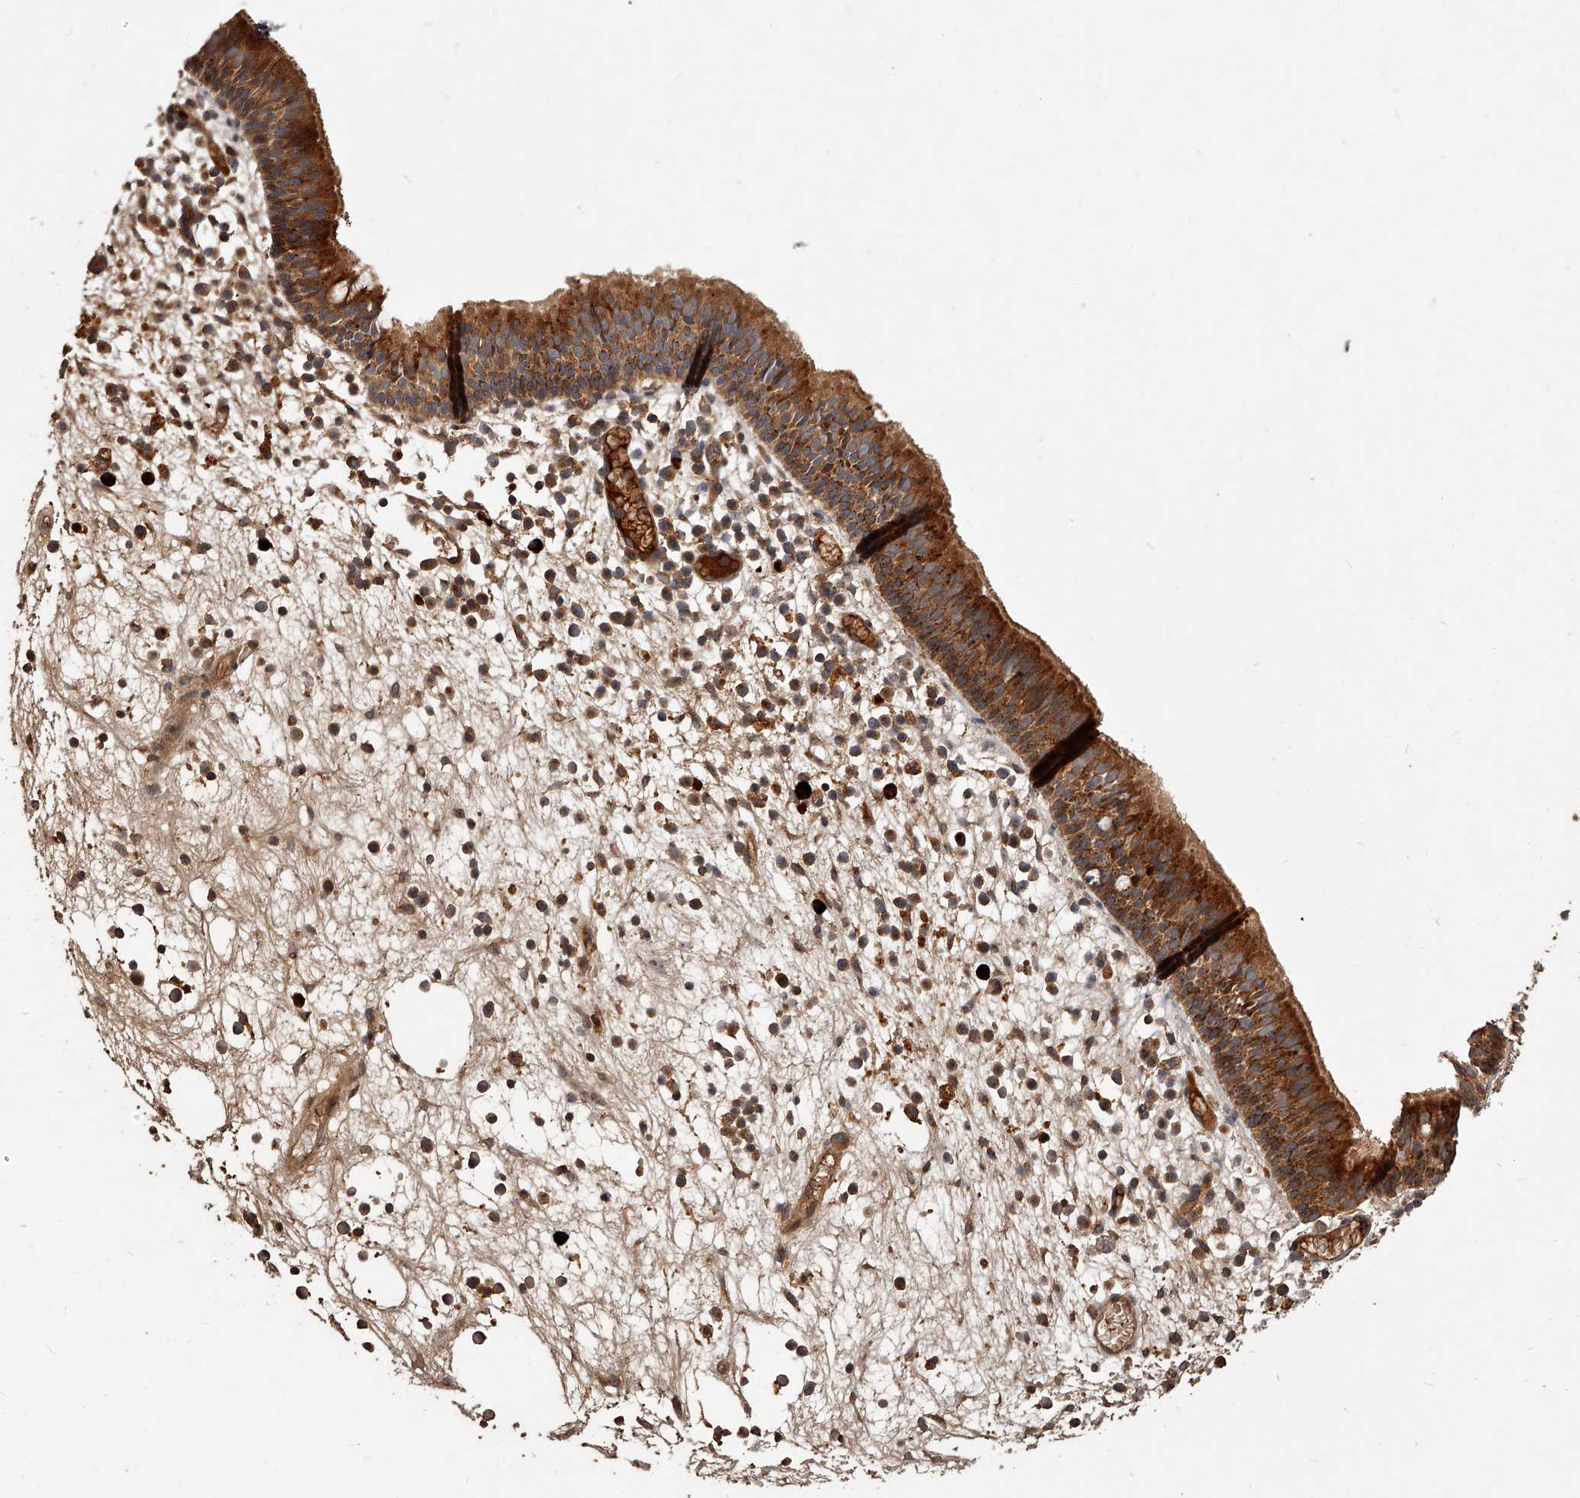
{"staining": {"intensity": "moderate", "quantity": ">75%", "location": "cytoplasmic/membranous"}, "tissue": "nasopharynx", "cell_type": "Respiratory epithelial cells", "image_type": "normal", "snomed": [{"axis": "morphology", "description": "Normal tissue, NOS"}, {"axis": "morphology", "description": "Inflammation, NOS"}, {"axis": "morphology", "description": "Malignant melanoma, Metastatic site"}, {"axis": "topography", "description": "Nasopharynx"}], "caption": "A histopathology image of nasopharynx stained for a protein displays moderate cytoplasmic/membranous brown staining in respiratory epithelial cells.", "gene": "CRYZL1", "patient": {"sex": "male", "age": 70}}